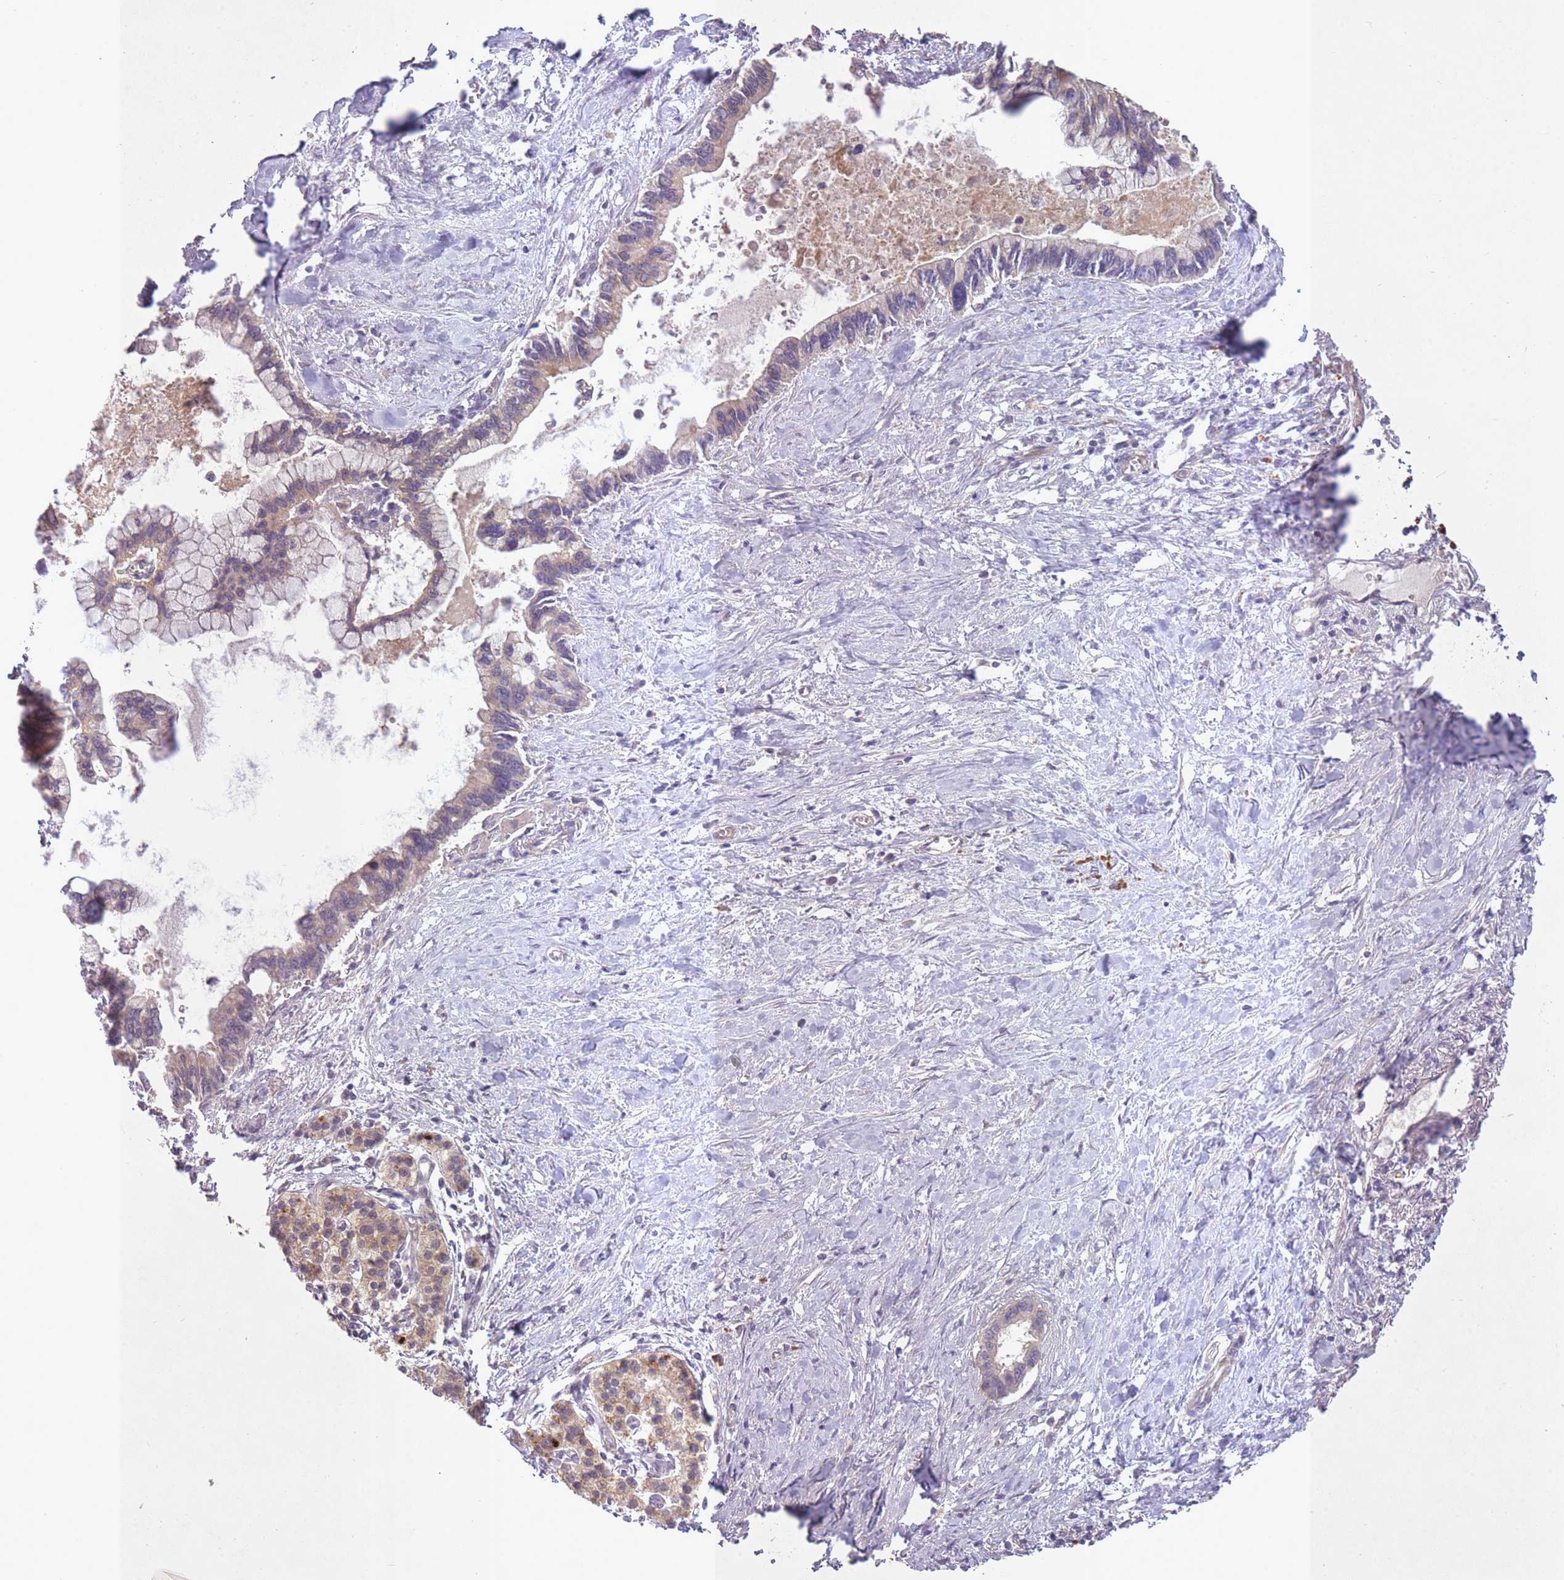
{"staining": {"intensity": "weak", "quantity": "25%-75%", "location": "cytoplasmic/membranous"}, "tissue": "pancreatic cancer", "cell_type": "Tumor cells", "image_type": "cancer", "snomed": [{"axis": "morphology", "description": "Adenocarcinoma, NOS"}, {"axis": "topography", "description": "Pancreas"}], "caption": "DAB (3,3'-diaminobenzidine) immunohistochemical staining of human pancreatic cancer (adenocarcinoma) reveals weak cytoplasmic/membranous protein positivity in about 25%-75% of tumor cells. (brown staining indicates protein expression, while blue staining denotes nuclei).", "gene": "LRATD2", "patient": {"sex": "female", "age": 83}}